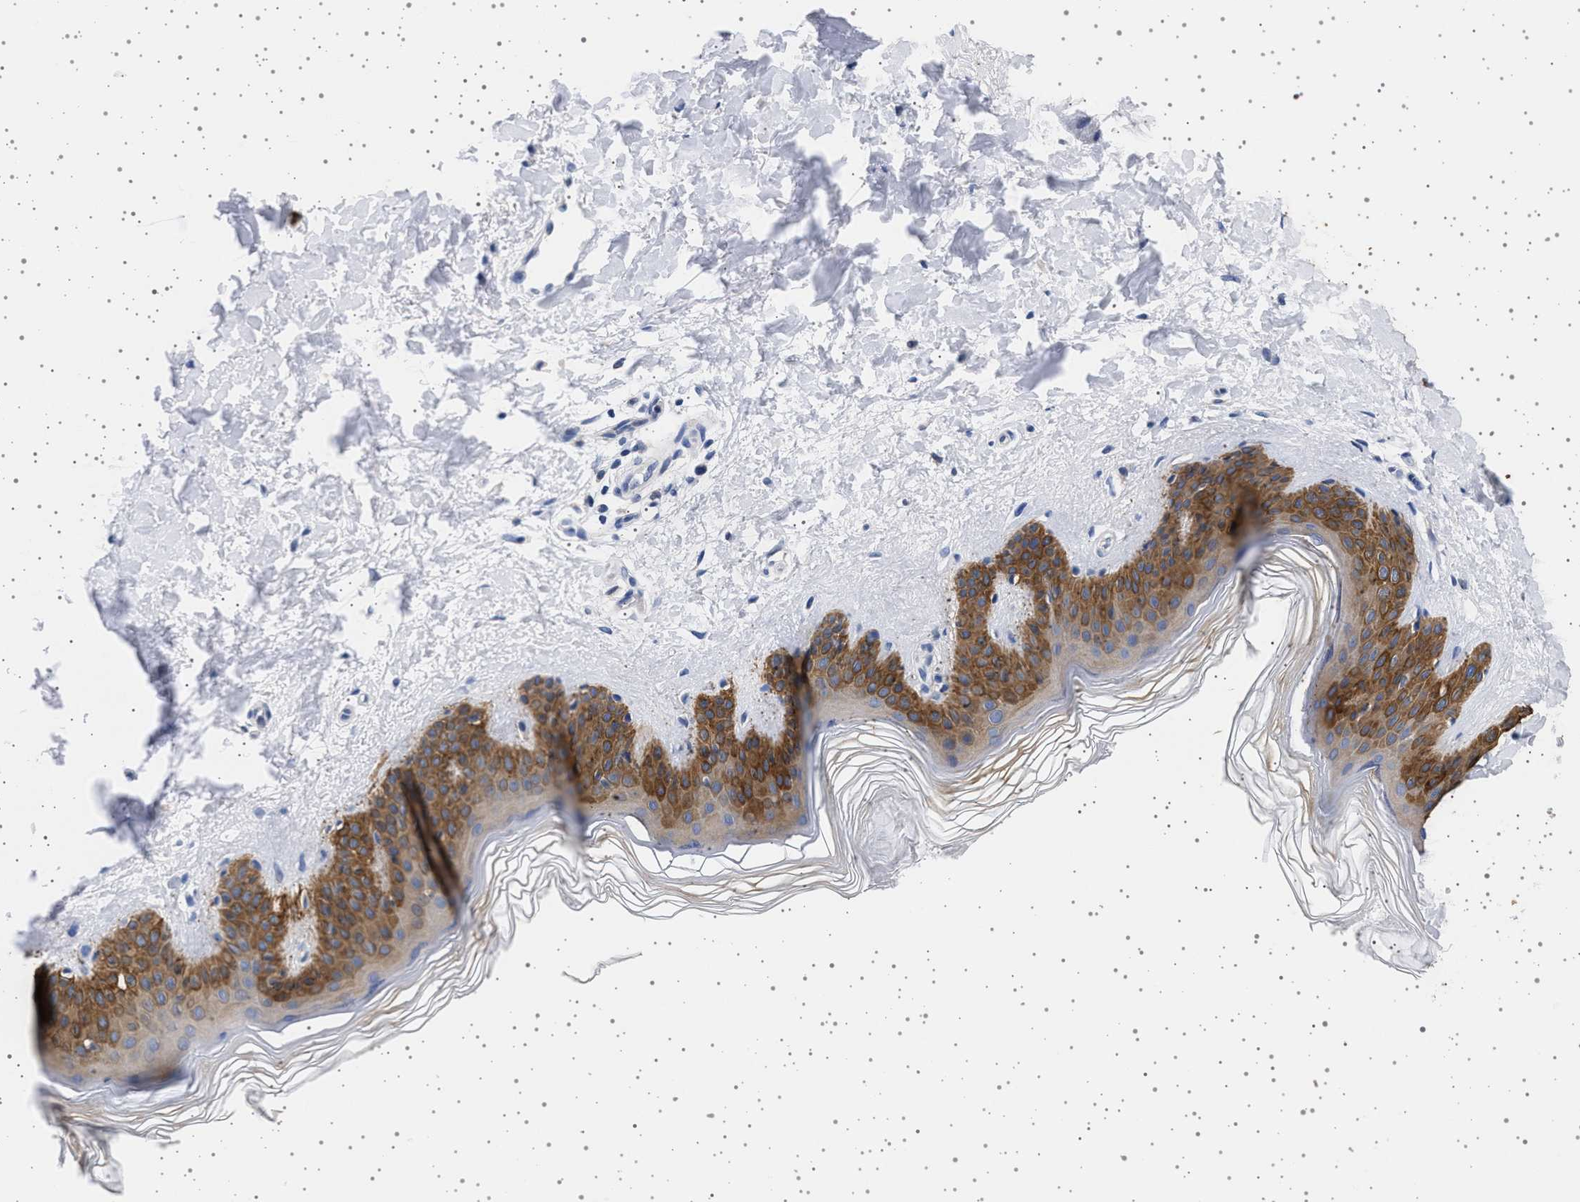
{"staining": {"intensity": "negative", "quantity": "none", "location": "none"}, "tissue": "skin", "cell_type": "Fibroblasts", "image_type": "normal", "snomed": [{"axis": "morphology", "description": "Normal tissue, NOS"}, {"axis": "morphology", "description": "Malignant melanoma, Metastatic site"}, {"axis": "topography", "description": "Skin"}], "caption": "Immunohistochemistry (IHC) photomicrograph of unremarkable skin: human skin stained with DAB (3,3'-diaminobenzidine) demonstrates no significant protein expression in fibroblasts.", "gene": "TRMT10B", "patient": {"sex": "male", "age": 41}}